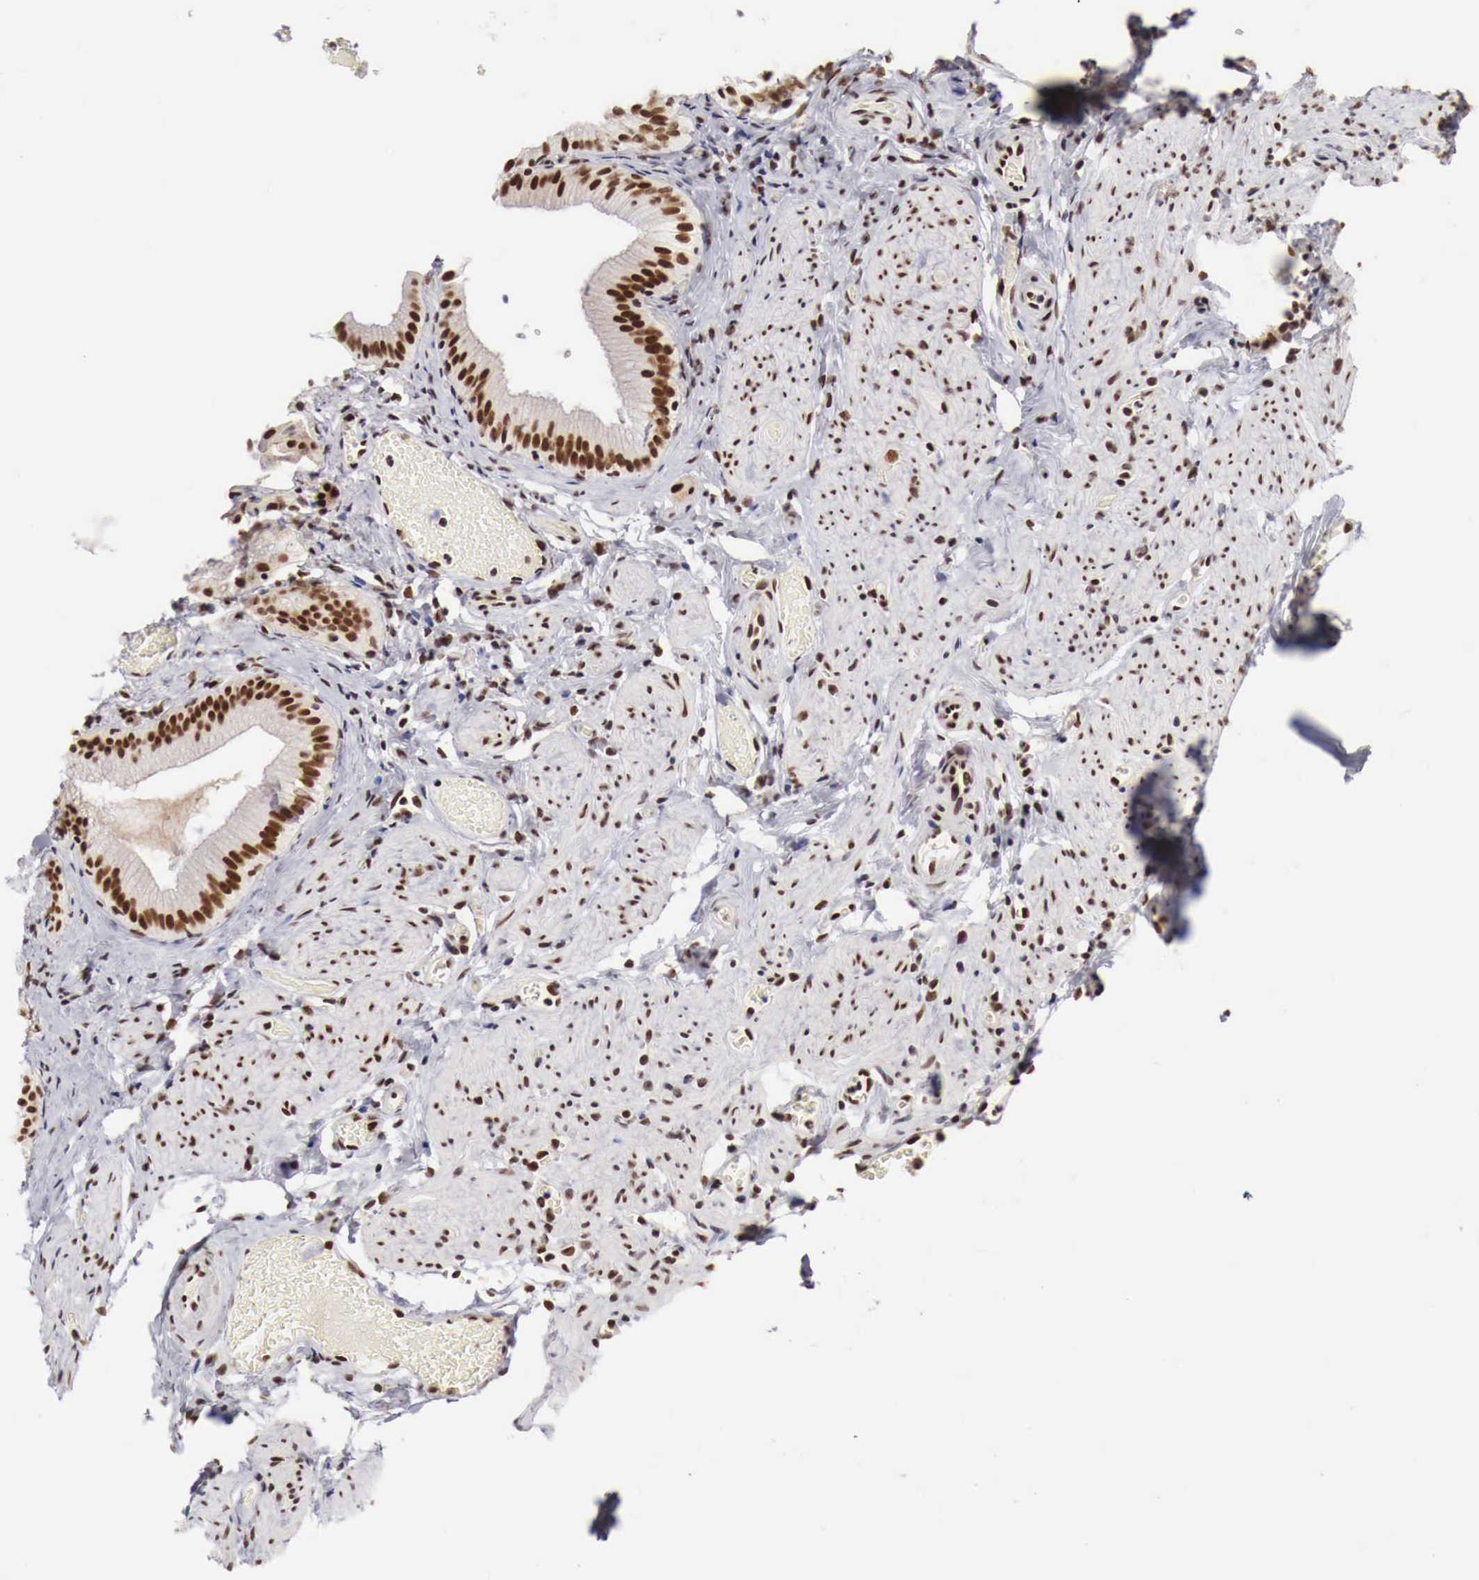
{"staining": {"intensity": "strong", "quantity": ">75%", "location": "nuclear"}, "tissue": "gallbladder", "cell_type": "Glandular cells", "image_type": "normal", "snomed": [{"axis": "morphology", "description": "Normal tissue, NOS"}, {"axis": "topography", "description": "Gallbladder"}], "caption": "High-power microscopy captured an IHC micrograph of benign gallbladder, revealing strong nuclear expression in about >75% of glandular cells. (IHC, brightfield microscopy, high magnification).", "gene": "PHF14", "patient": {"sex": "female", "age": 44}}